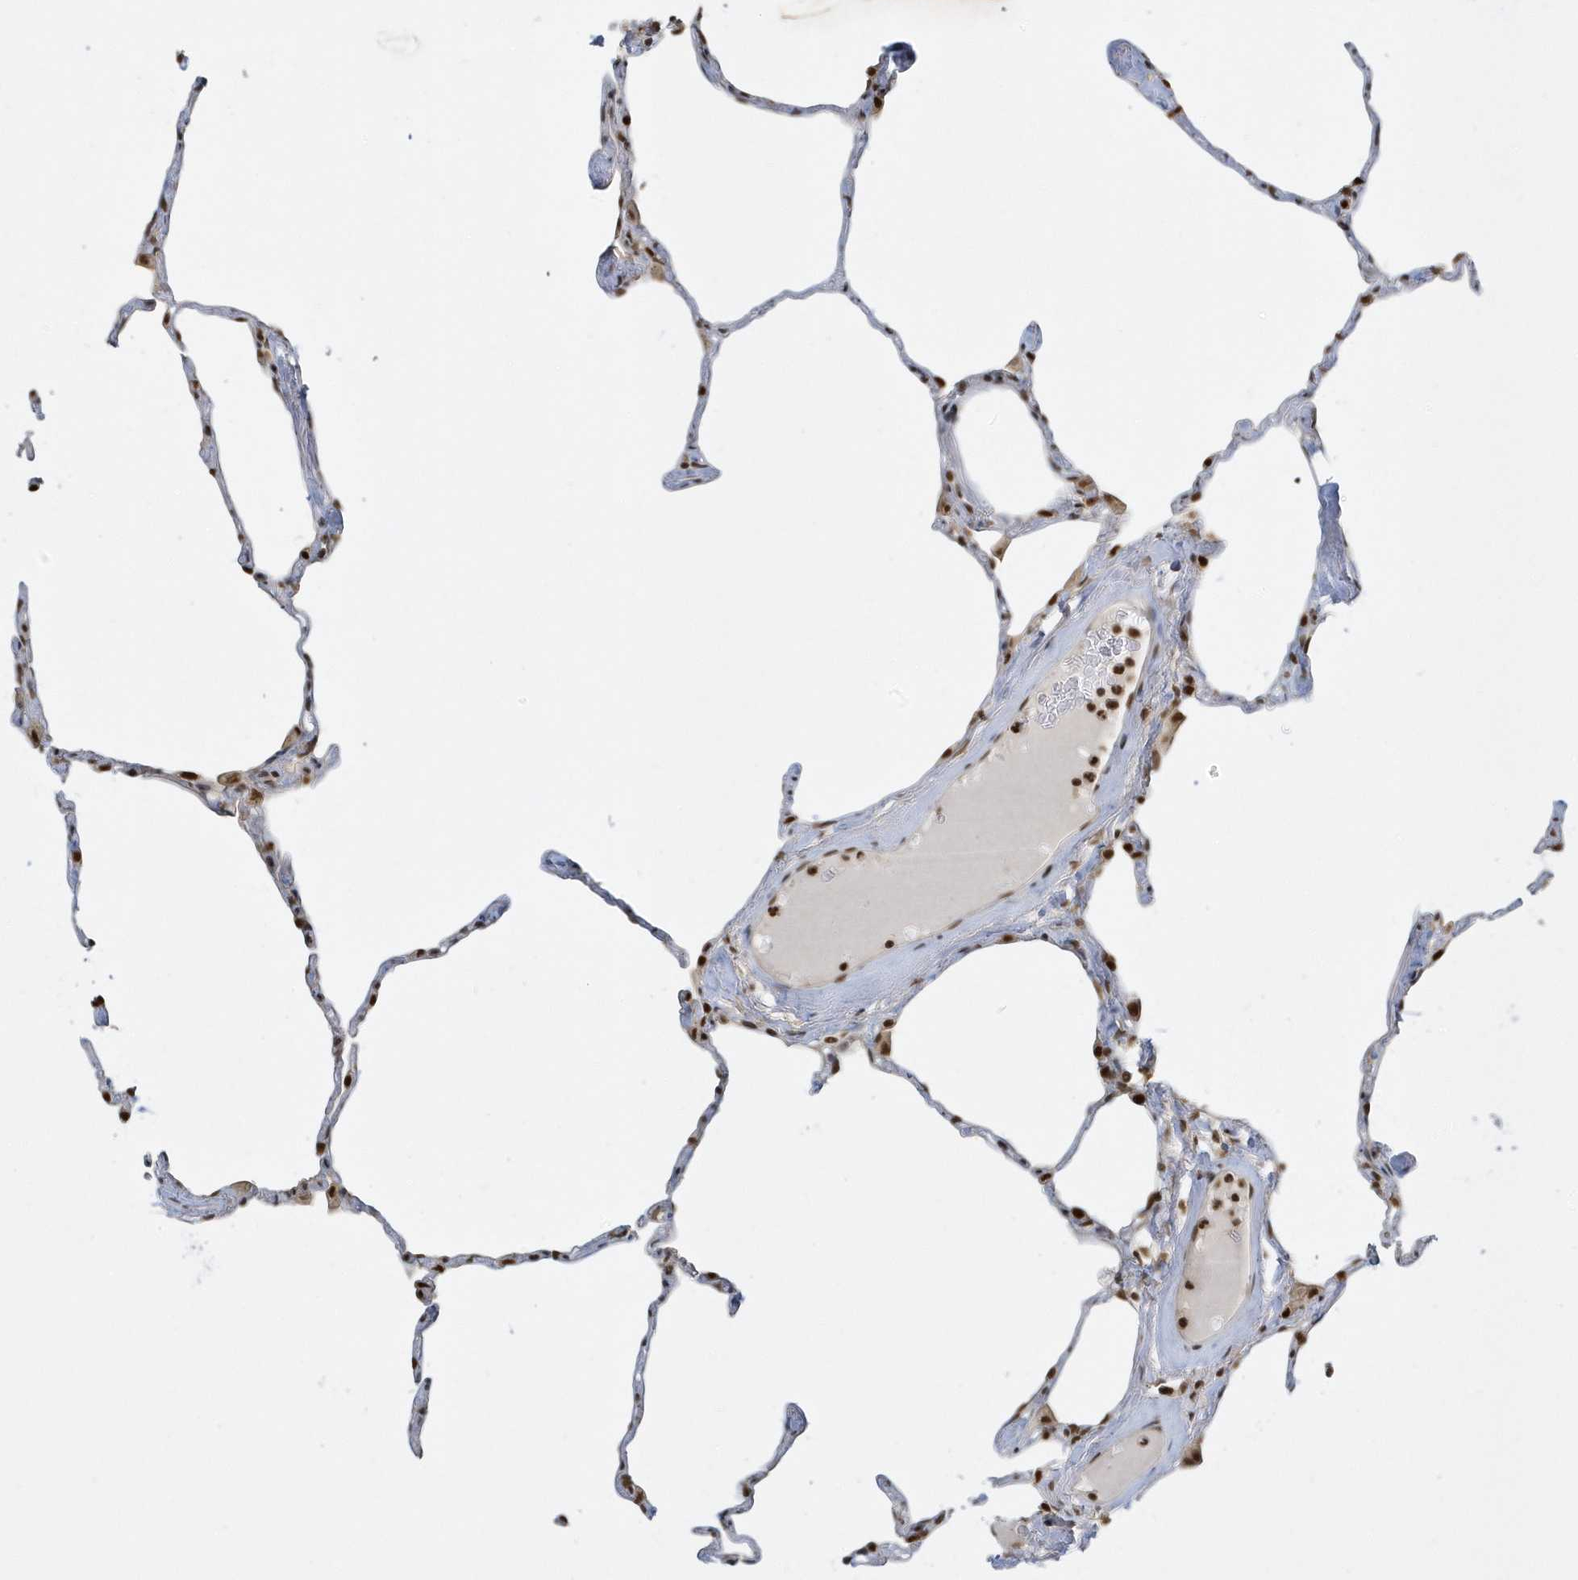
{"staining": {"intensity": "moderate", "quantity": "<25%", "location": "nuclear"}, "tissue": "lung", "cell_type": "Alveolar cells", "image_type": "normal", "snomed": [{"axis": "morphology", "description": "Normal tissue, NOS"}, {"axis": "topography", "description": "Lung"}], "caption": "Alveolar cells show moderate nuclear staining in approximately <25% of cells in normal lung. The staining is performed using DAB (3,3'-diaminobenzidine) brown chromogen to label protein expression. The nuclei are counter-stained blue using hematoxylin.", "gene": "ZNF740", "patient": {"sex": "male", "age": 65}}